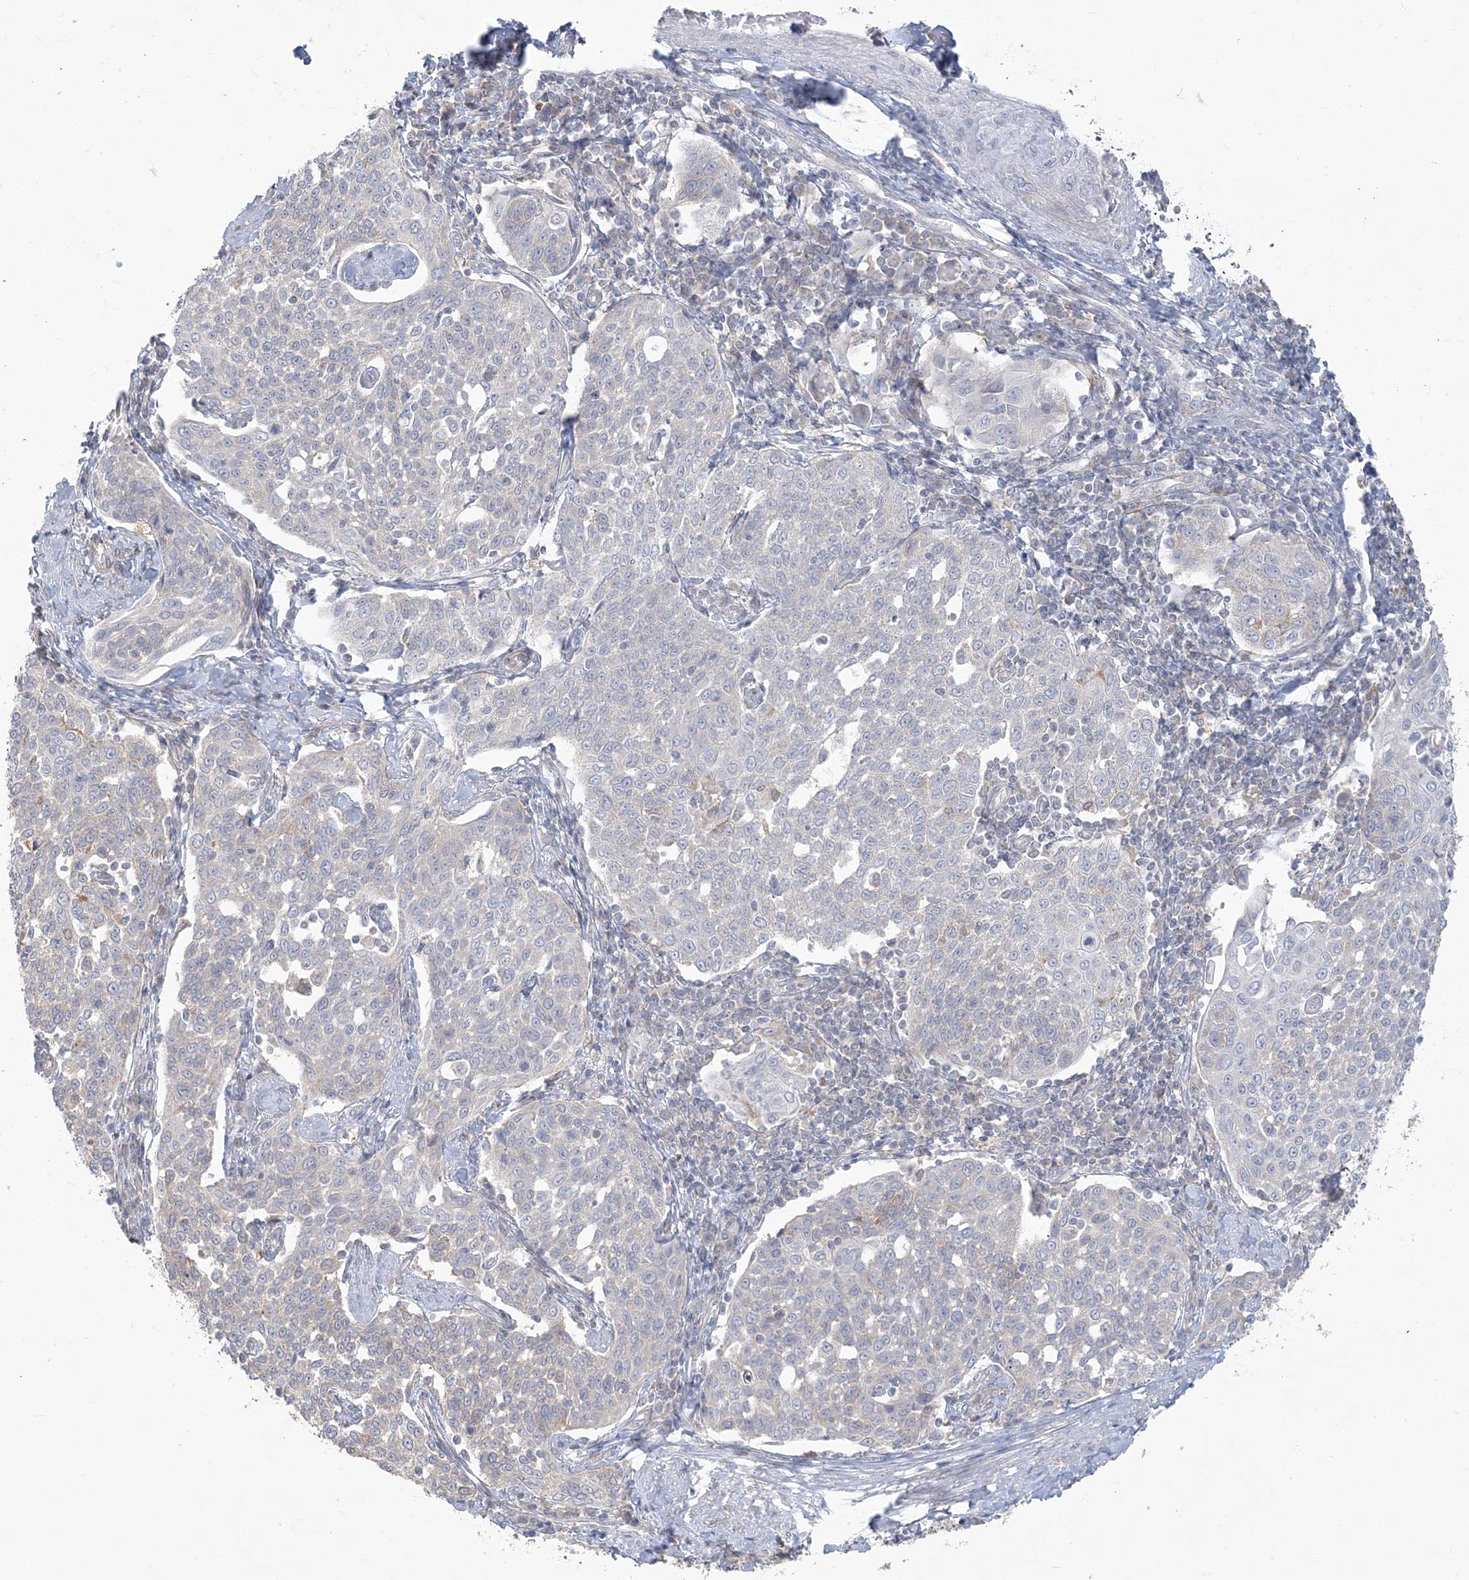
{"staining": {"intensity": "negative", "quantity": "none", "location": "none"}, "tissue": "cervical cancer", "cell_type": "Tumor cells", "image_type": "cancer", "snomed": [{"axis": "morphology", "description": "Squamous cell carcinoma, NOS"}, {"axis": "topography", "description": "Cervix"}], "caption": "The immunohistochemistry histopathology image has no significant expression in tumor cells of cervical cancer tissue. (DAB IHC with hematoxylin counter stain).", "gene": "ZC3H6", "patient": {"sex": "female", "age": 34}}